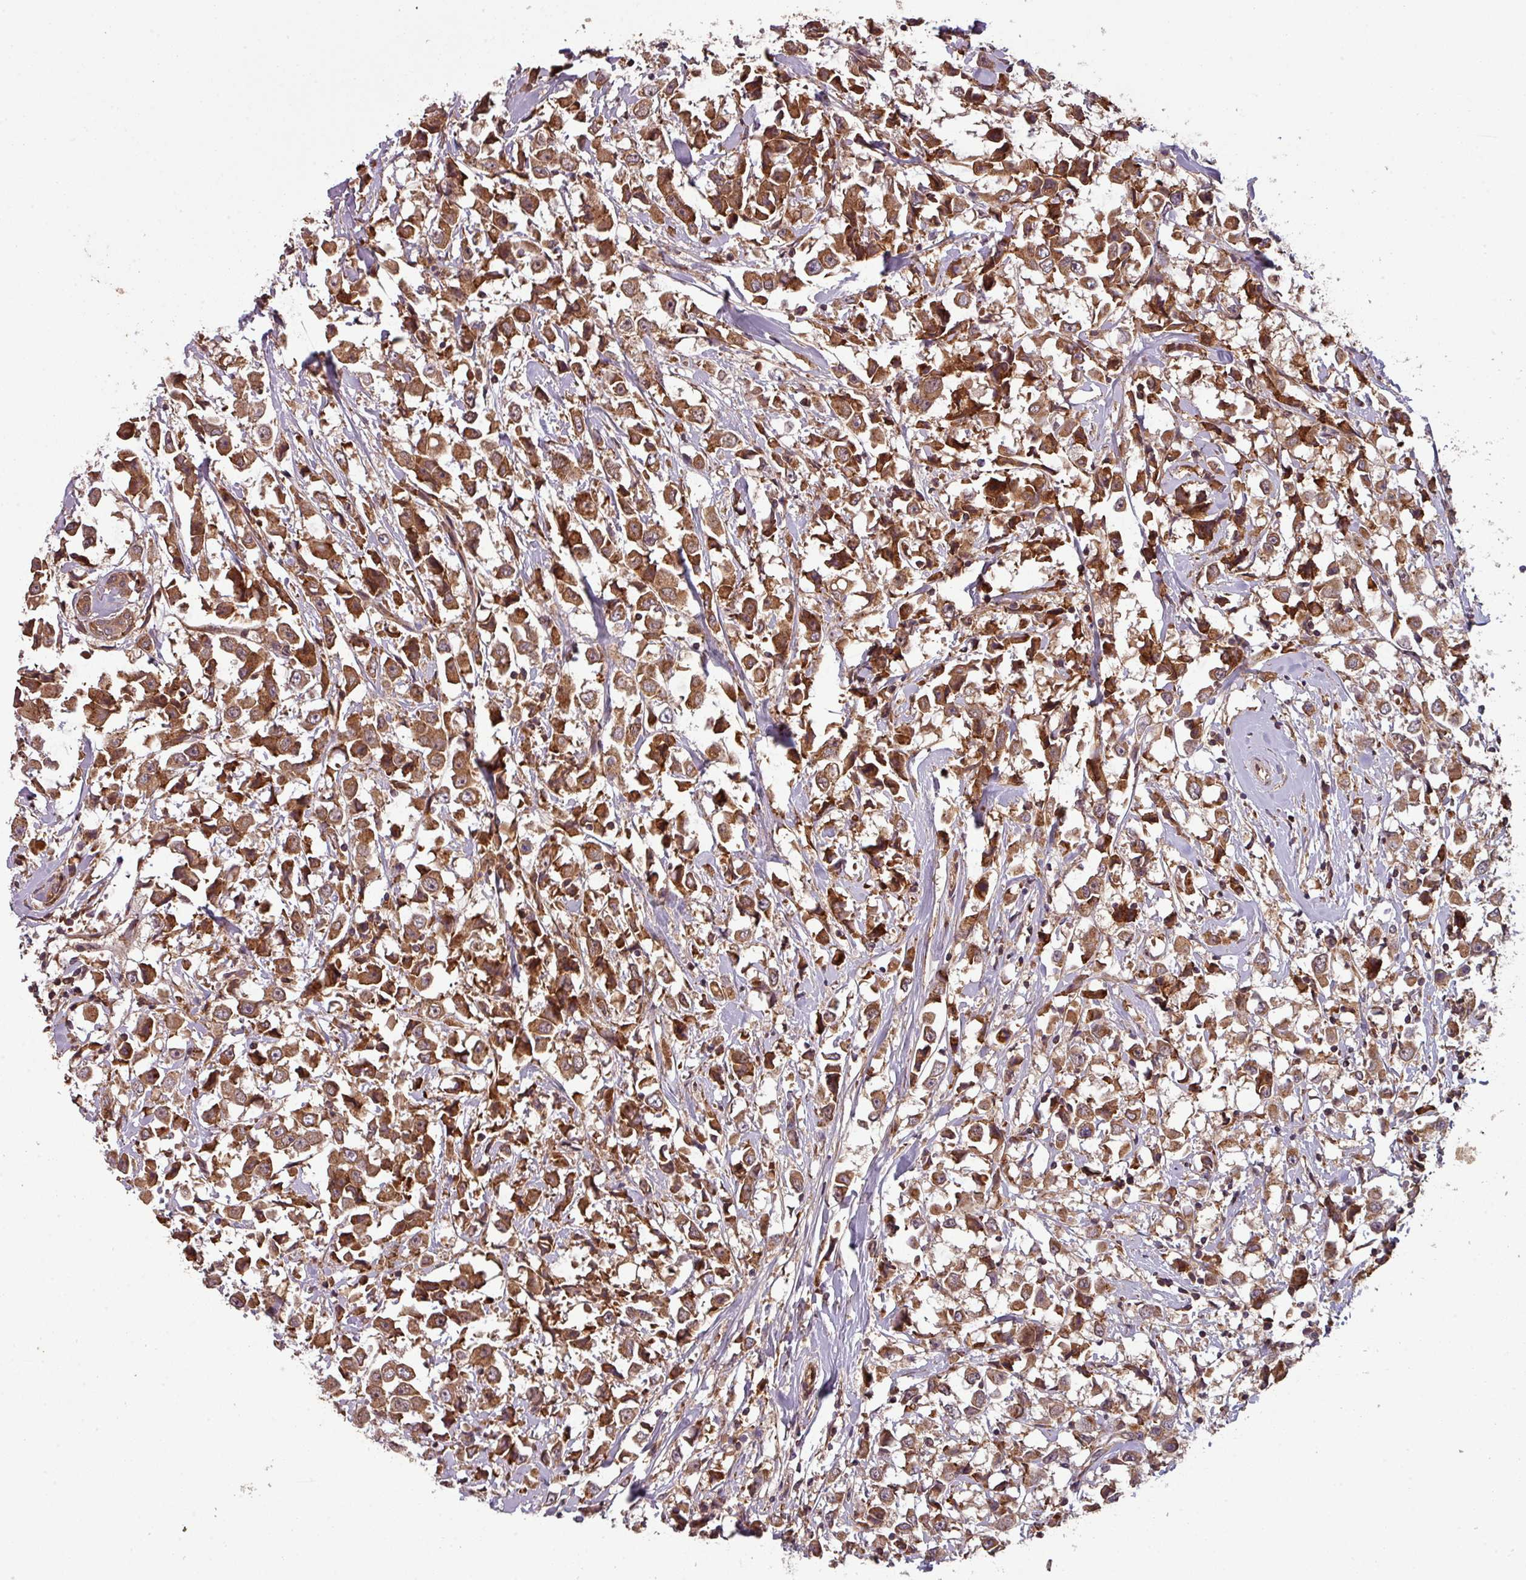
{"staining": {"intensity": "strong", "quantity": ">75%", "location": "cytoplasmic/membranous"}, "tissue": "breast cancer", "cell_type": "Tumor cells", "image_type": "cancer", "snomed": [{"axis": "morphology", "description": "Duct carcinoma"}, {"axis": "topography", "description": "Breast"}], "caption": "A photomicrograph of human breast cancer (invasive ductal carcinoma) stained for a protein displays strong cytoplasmic/membranous brown staining in tumor cells. (DAB (3,3'-diaminobenzidine) IHC with brightfield microscopy, high magnification).", "gene": "GSKIP", "patient": {"sex": "female", "age": 61}}